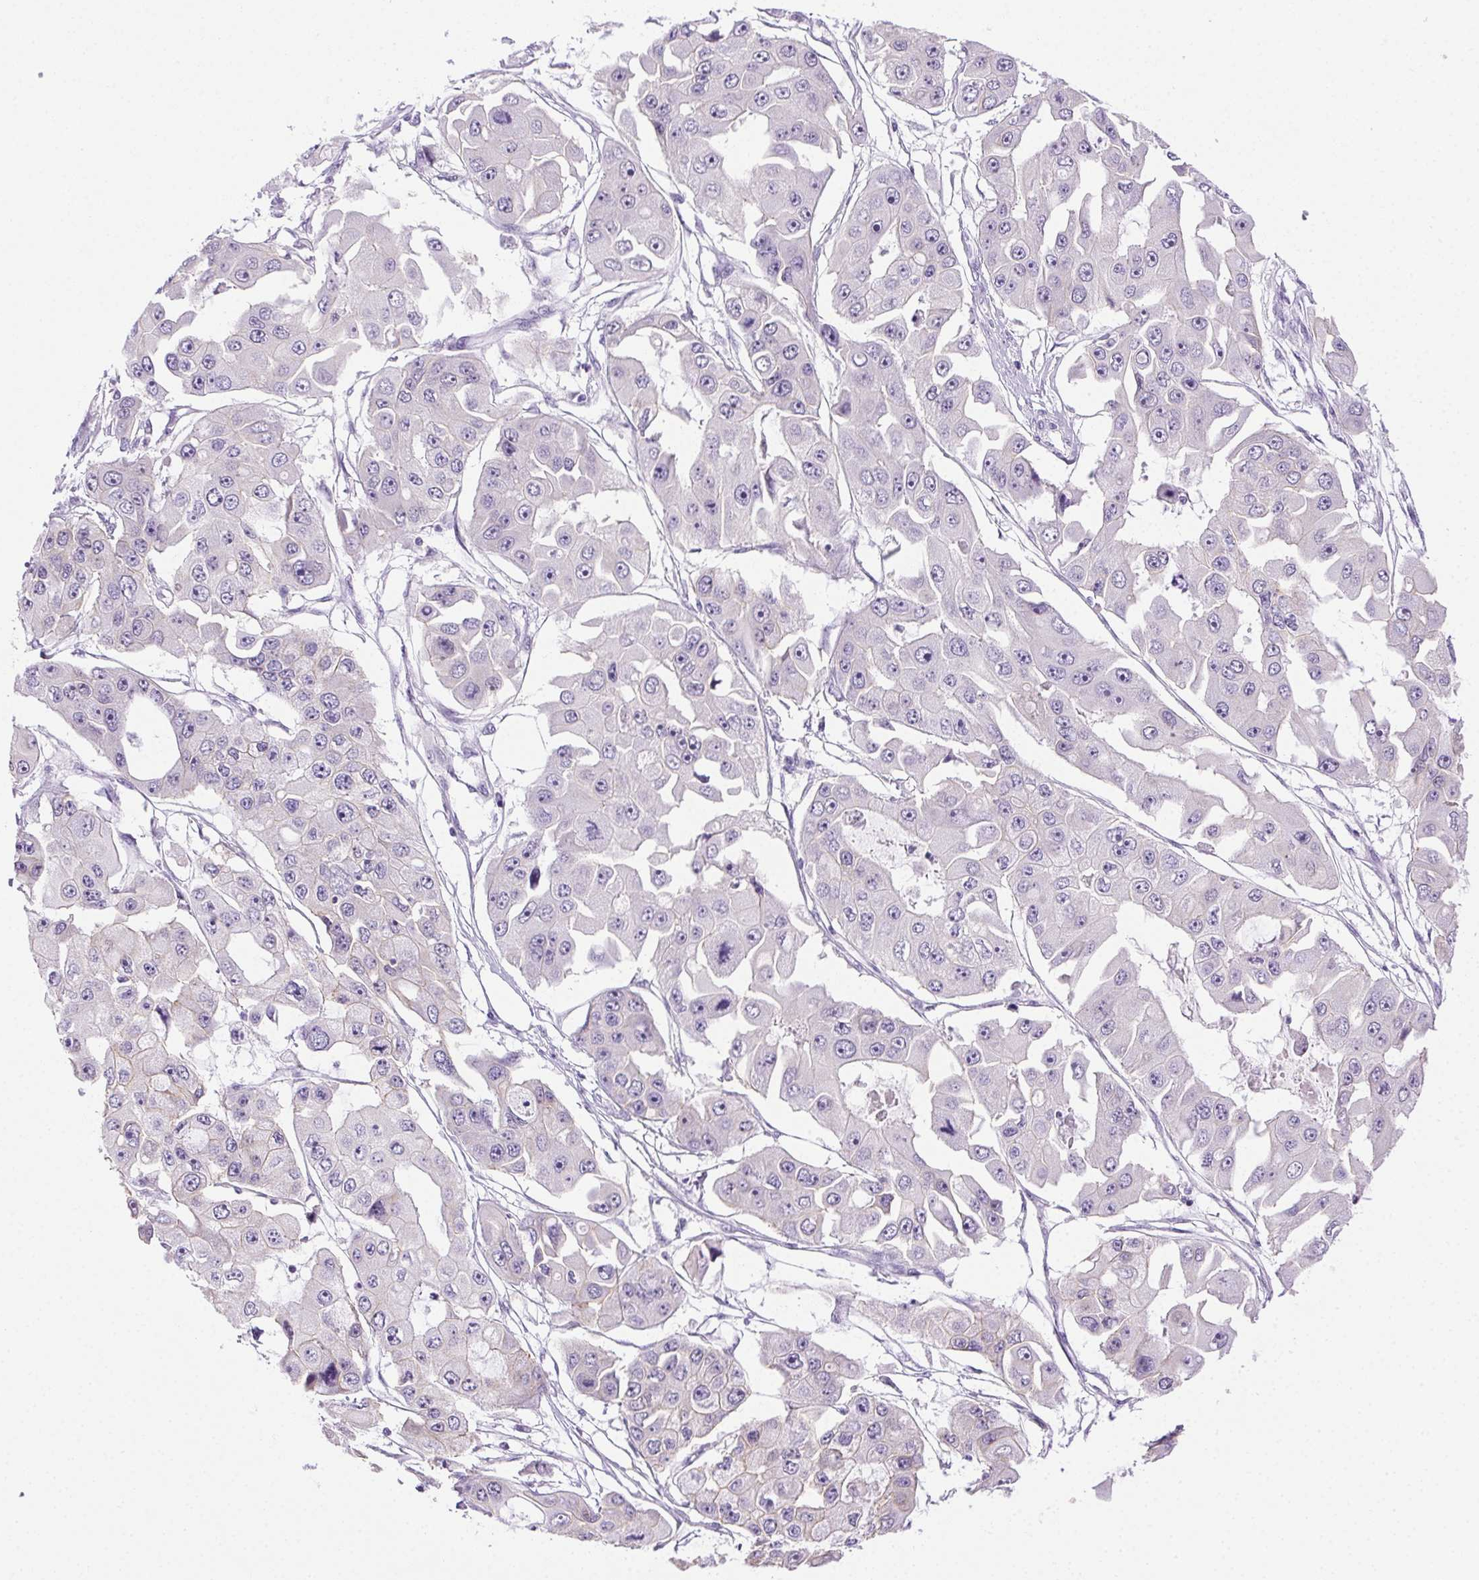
{"staining": {"intensity": "negative", "quantity": "none", "location": "none"}, "tissue": "ovarian cancer", "cell_type": "Tumor cells", "image_type": "cancer", "snomed": [{"axis": "morphology", "description": "Cystadenocarcinoma, serous, NOS"}, {"axis": "topography", "description": "Ovary"}], "caption": "An immunohistochemistry (IHC) image of ovarian serous cystadenocarcinoma is shown. There is no staining in tumor cells of ovarian serous cystadenocarcinoma. (DAB IHC, high magnification).", "gene": "CLDN10", "patient": {"sex": "female", "age": 56}}